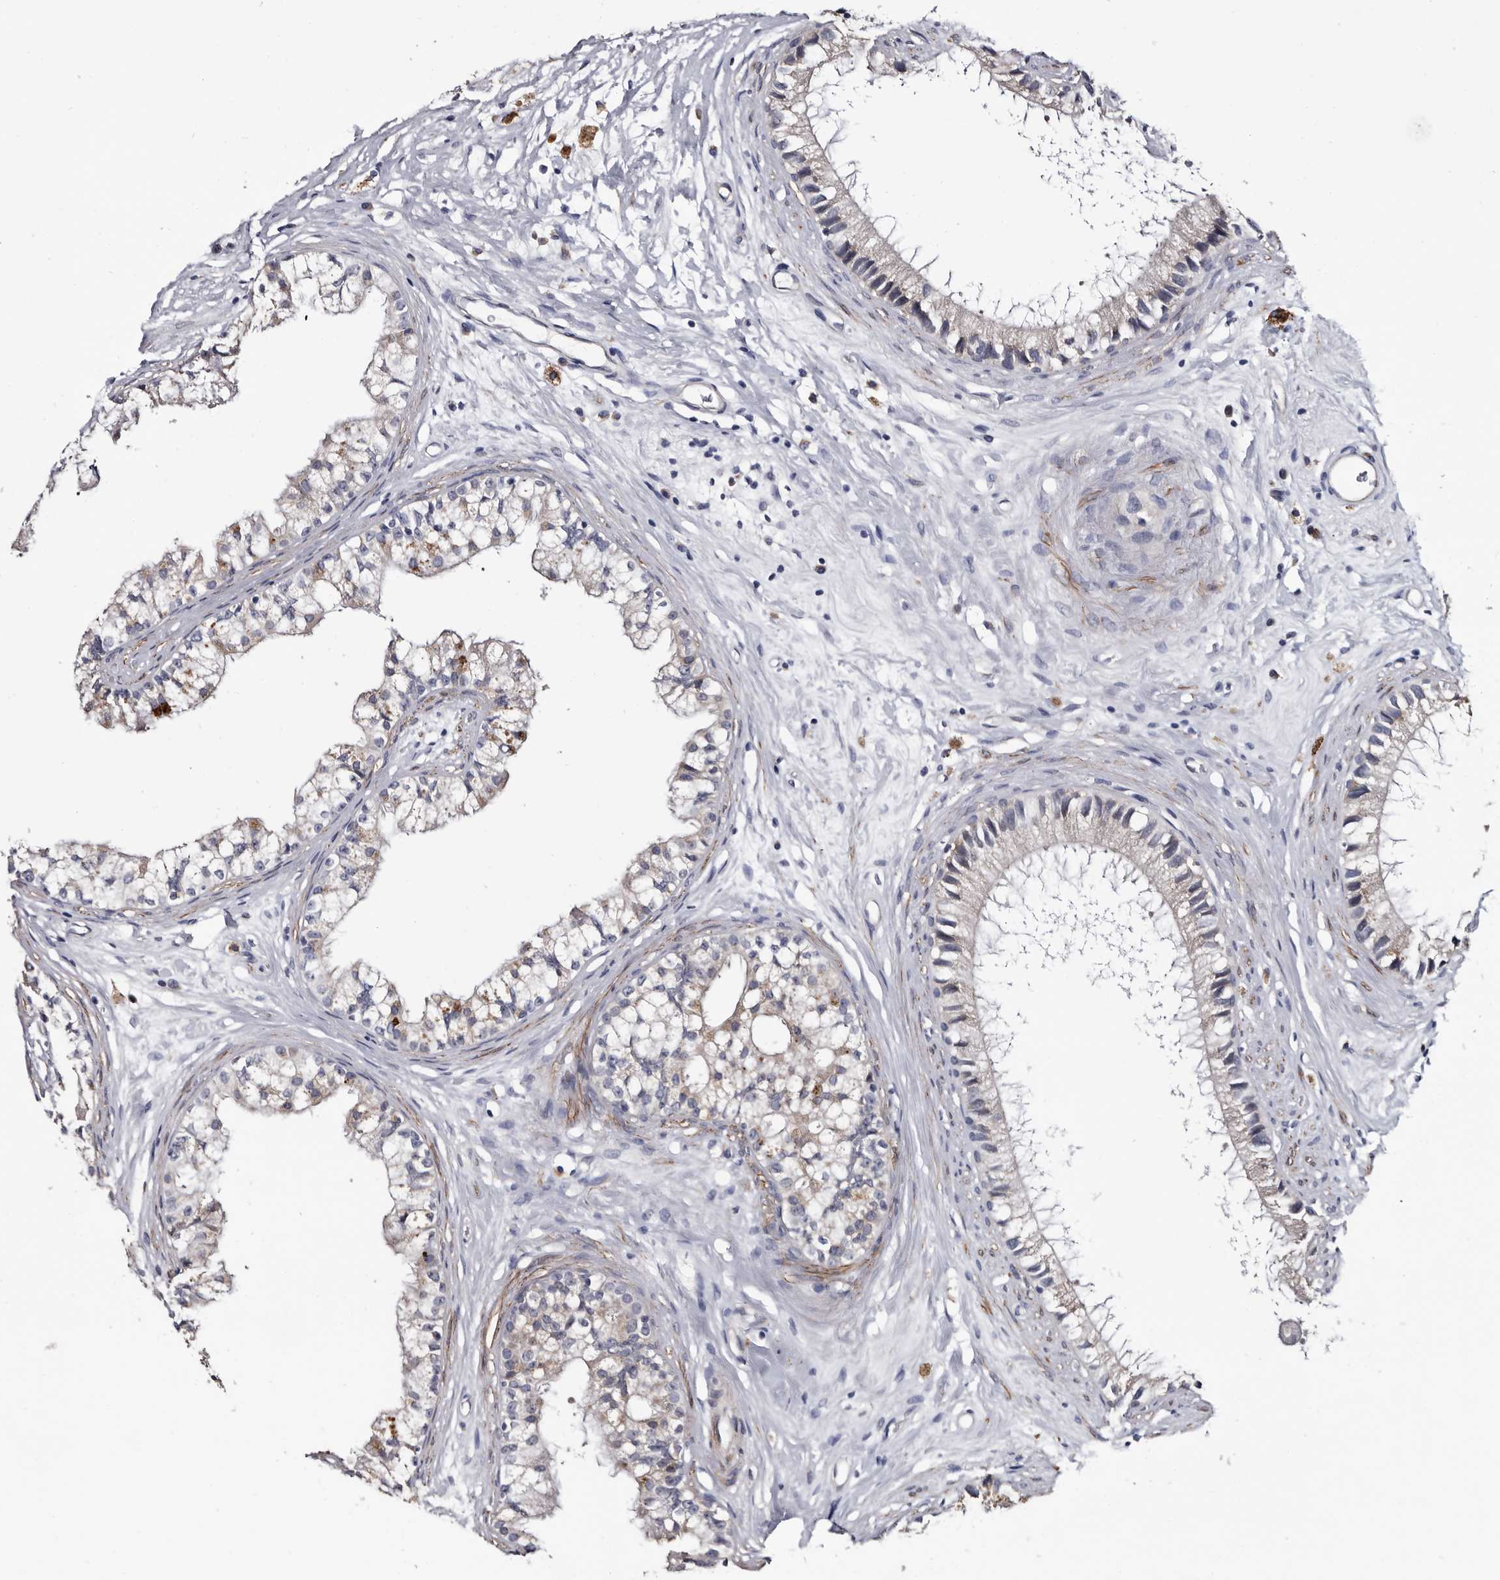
{"staining": {"intensity": "weak", "quantity": "<25%", "location": "cytoplasmic/membranous"}, "tissue": "epididymis", "cell_type": "Glandular cells", "image_type": "normal", "snomed": [{"axis": "morphology", "description": "Normal tissue, NOS"}, {"axis": "topography", "description": "Epididymis"}], "caption": "Immunohistochemical staining of unremarkable human epididymis shows no significant staining in glandular cells. (Brightfield microscopy of DAB immunohistochemistry (IHC) at high magnification).", "gene": "IARS1", "patient": {"sex": "male", "age": 80}}